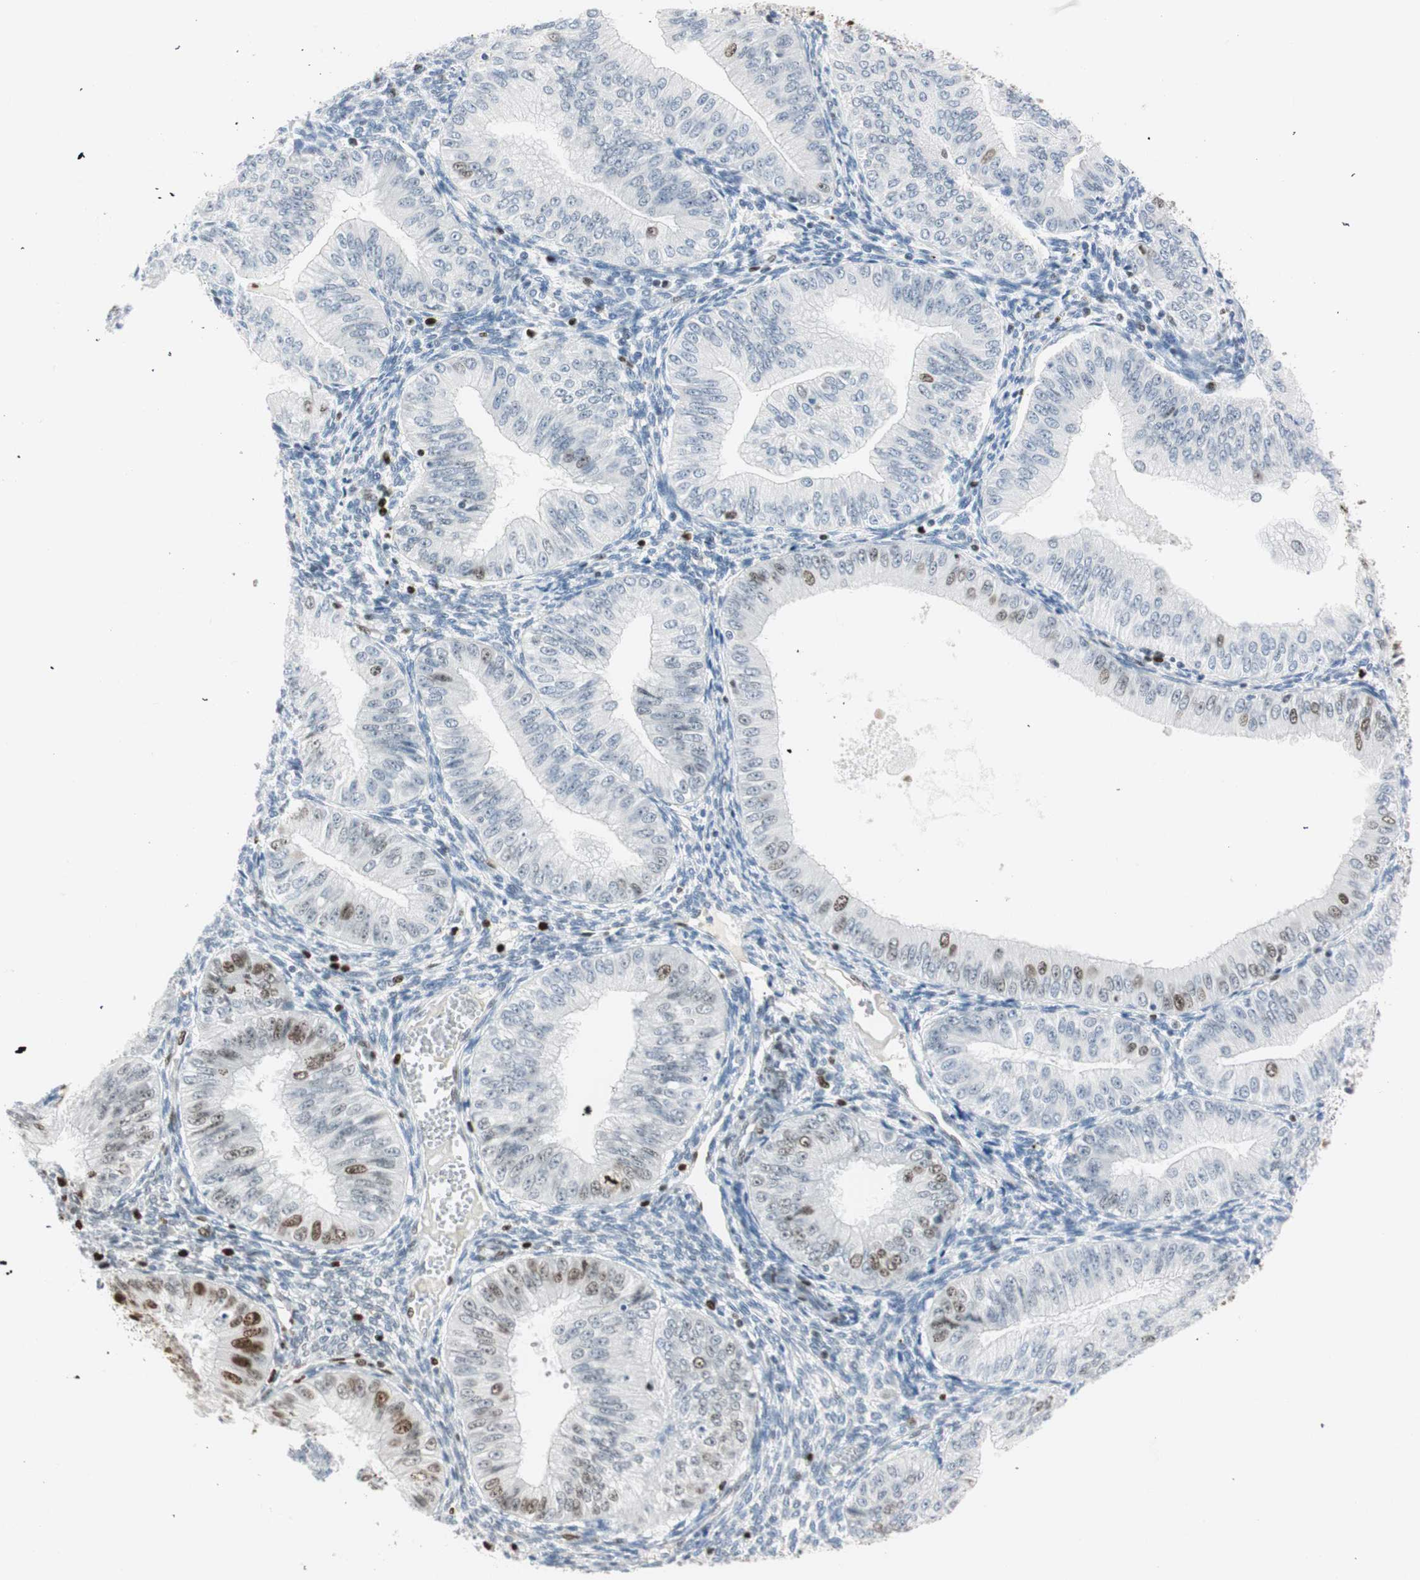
{"staining": {"intensity": "moderate", "quantity": "<25%", "location": "nuclear"}, "tissue": "endometrial cancer", "cell_type": "Tumor cells", "image_type": "cancer", "snomed": [{"axis": "morphology", "description": "Normal tissue, NOS"}, {"axis": "morphology", "description": "Adenocarcinoma, NOS"}, {"axis": "topography", "description": "Endometrium"}], "caption": "Human adenocarcinoma (endometrial) stained with a protein marker displays moderate staining in tumor cells.", "gene": "EZH2", "patient": {"sex": "female", "age": 53}}